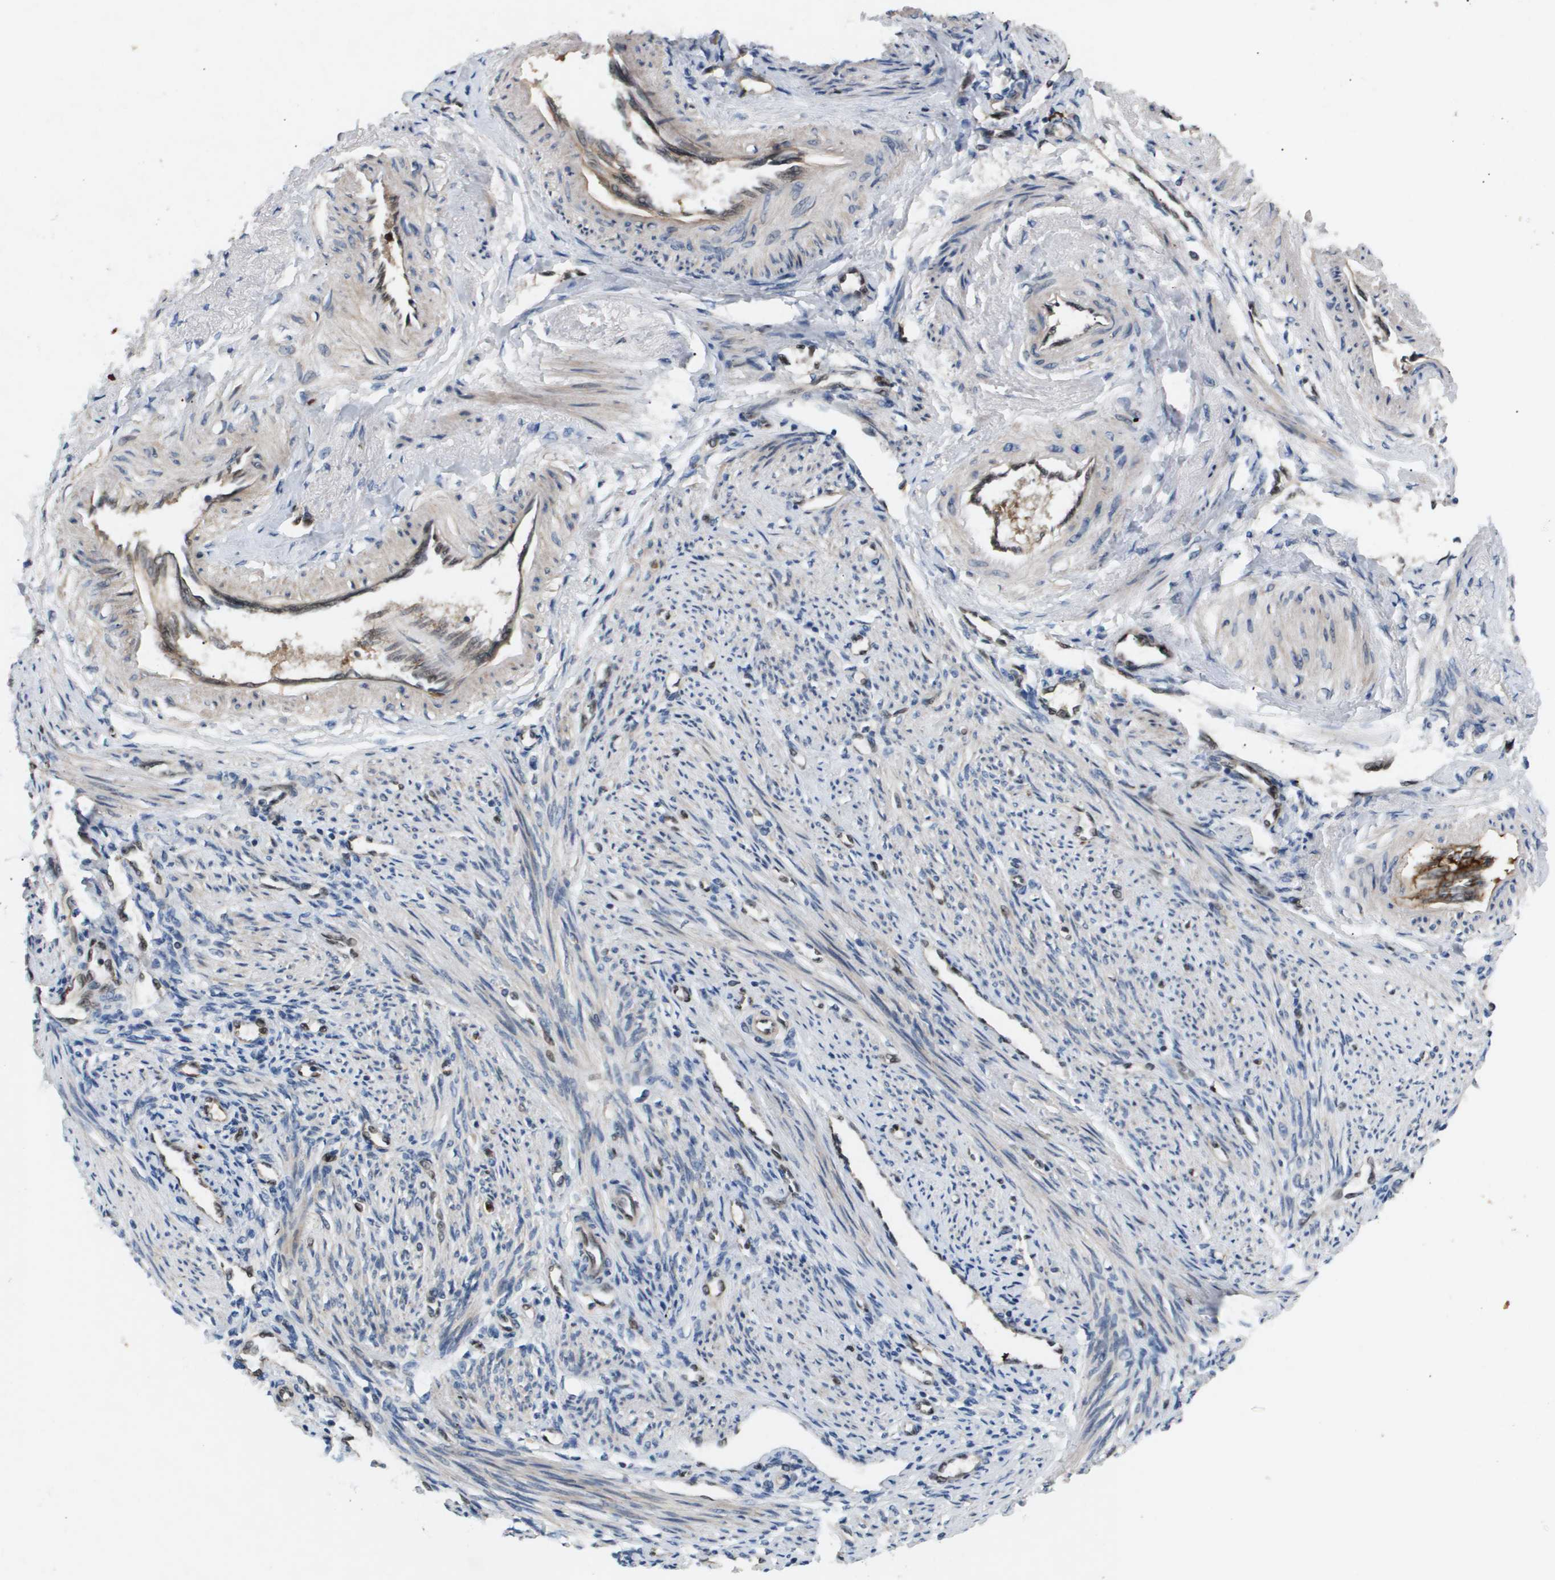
{"staining": {"intensity": "weak", "quantity": "25%-75%", "location": "cytoplasmic/membranous"}, "tissue": "endometrium", "cell_type": "Cells in endometrial stroma", "image_type": "normal", "snomed": [{"axis": "morphology", "description": "Normal tissue, NOS"}, {"axis": "topography", "description": "Endometrium"}], "caption": "This histopathology image demonstrates immunohistochemistry (IHC) staining of unremarkable human endometrium, with low weak cytoplasmic/membranous expression in approximately 25%-75% of cells in endometrial stroma.", "gene": "ERG", "patient": {"sex": "female", "age": 42}}